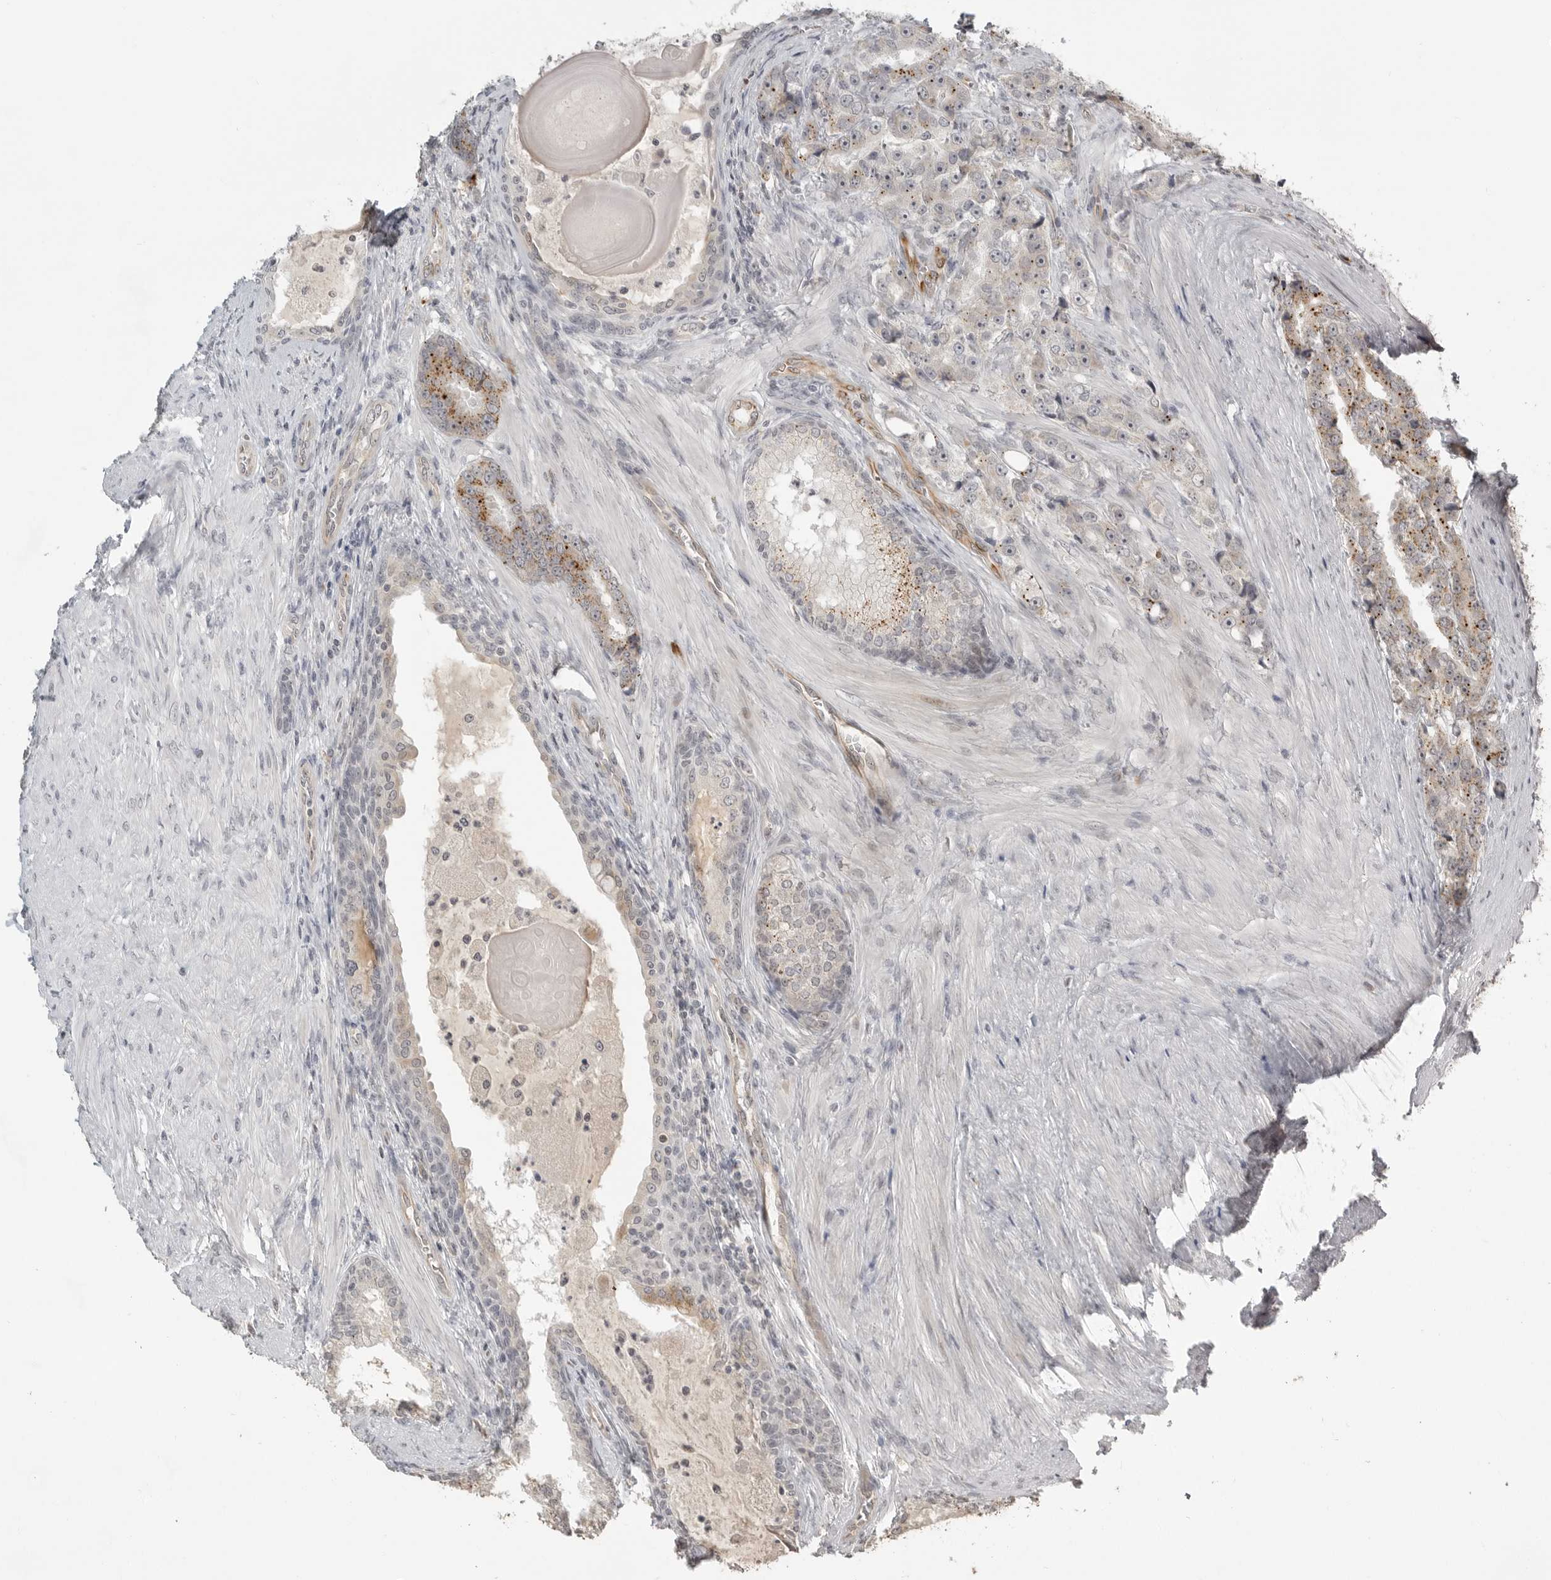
{"staining": {"intensity": "moderate", "quantity": "<25%", "location": "cytoplasmic/membranous"}, "tissue": "prostate cancer", "cell_type": "Tumor cells", "image_type": "cancer", "snomed": [{"axis": "morphology", "description": "Adenocarcinoma, High grade"}, {"axis": "topography", "description": "Prostate"}], "caption": "This image exhibits IHC staining of prostate cancer (high-grade adenocarcinoma), with low moderate cytoplasmic/membranous positivity in about <25% of tumor cells.", "gene": "SMG8", "patient": {"sex": "male", "age": 60}}